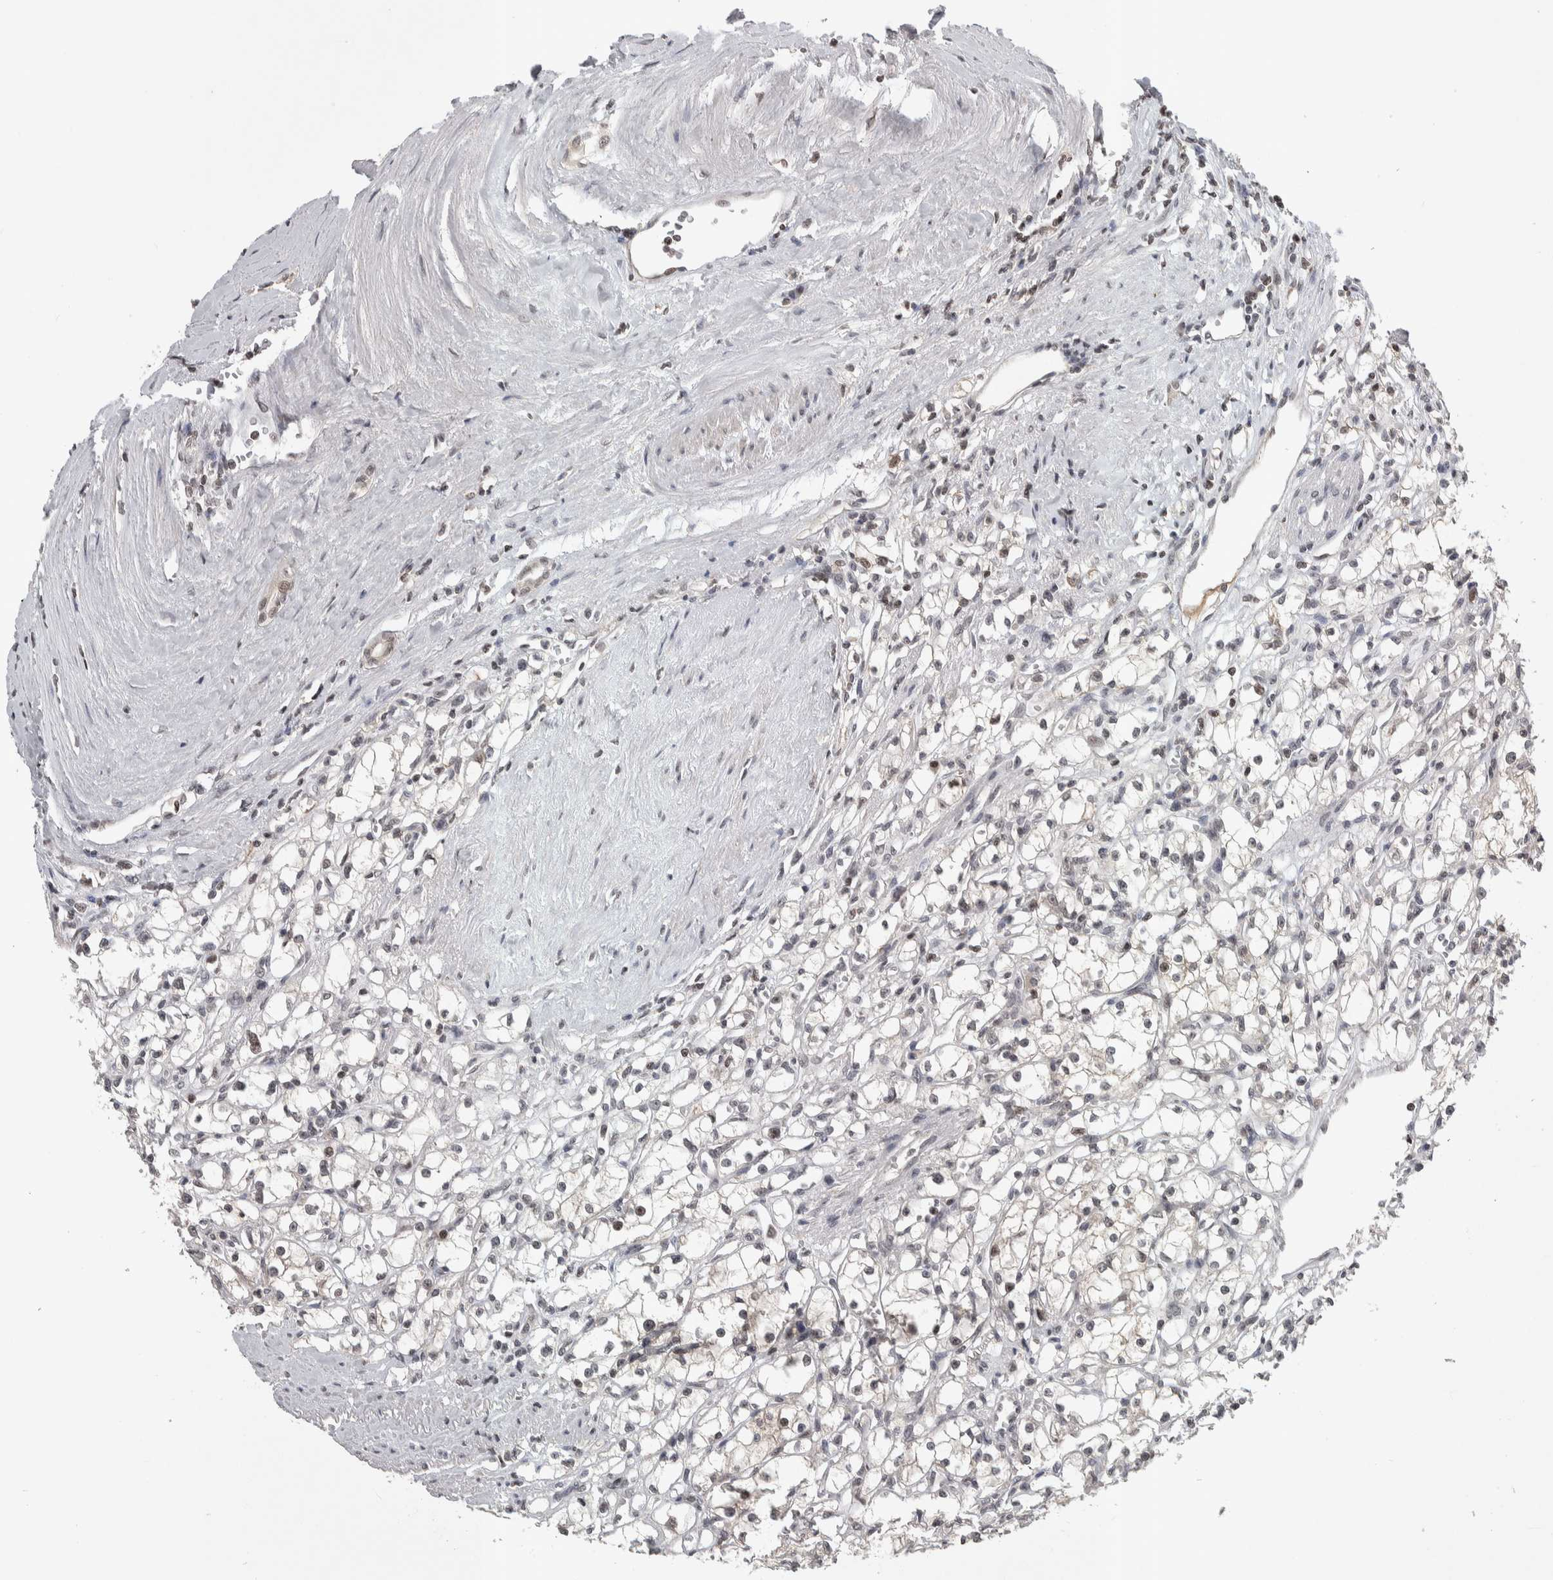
{"staining": {"intensity": "negative", "quantity": "none", "location": "none"}, "tissue": "renal cancer", "cell_type": "Tumor cells", "image_type": "cancer", "snomed": [{"axis": "morphology", "description": "Adenocarcinoma, NOS"}, {"axis": "topography", "description": "Kidney"}], "caption": "The immunohistochemistry micrograph has no significant positivity in tumor cells of renal cancer tissue.", "gene": "ZSCAN21", "patient": {"sex": "male", "age": 56}}